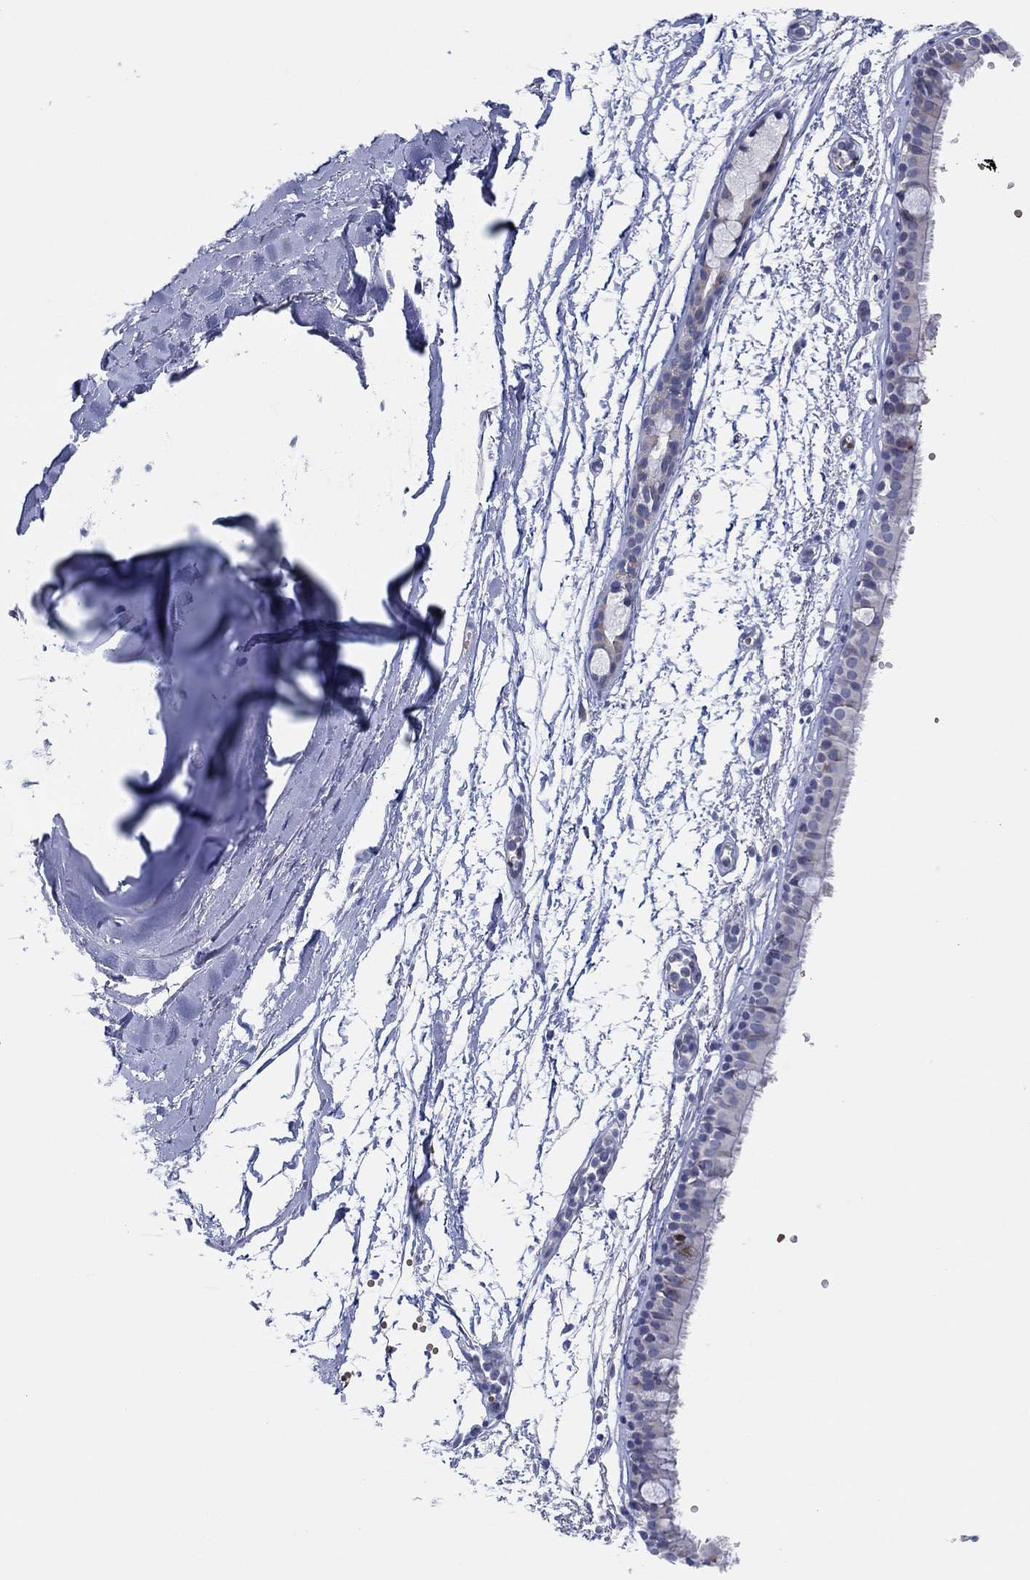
{"staining": {"intensity": "weak", "quantity": "<25%", "location": "cytoplasmic/membranous"}, "tissue": "bronchus", "cell_type": "Respiratory epithelial cells", "image_type": "normal", "snomed": [{"axis": "morphology", "description": "Normal tissue, NOS"}, {"axis": "topography", "description": "Cartilage tissue"}, {"axis": "topography", "description": "Bronchus"}], "caption": "Immunohistochemical staining of normal bronchus shows no significant expression in respiratory epithelial cells. The staining is performed using DAB (3,3'-diaminobenzidine) brown chromogen with nuclei counter-stained in using hematoxylin.", "gene": "HEATR4", "patient": {"sex": "male", "age": 66}}